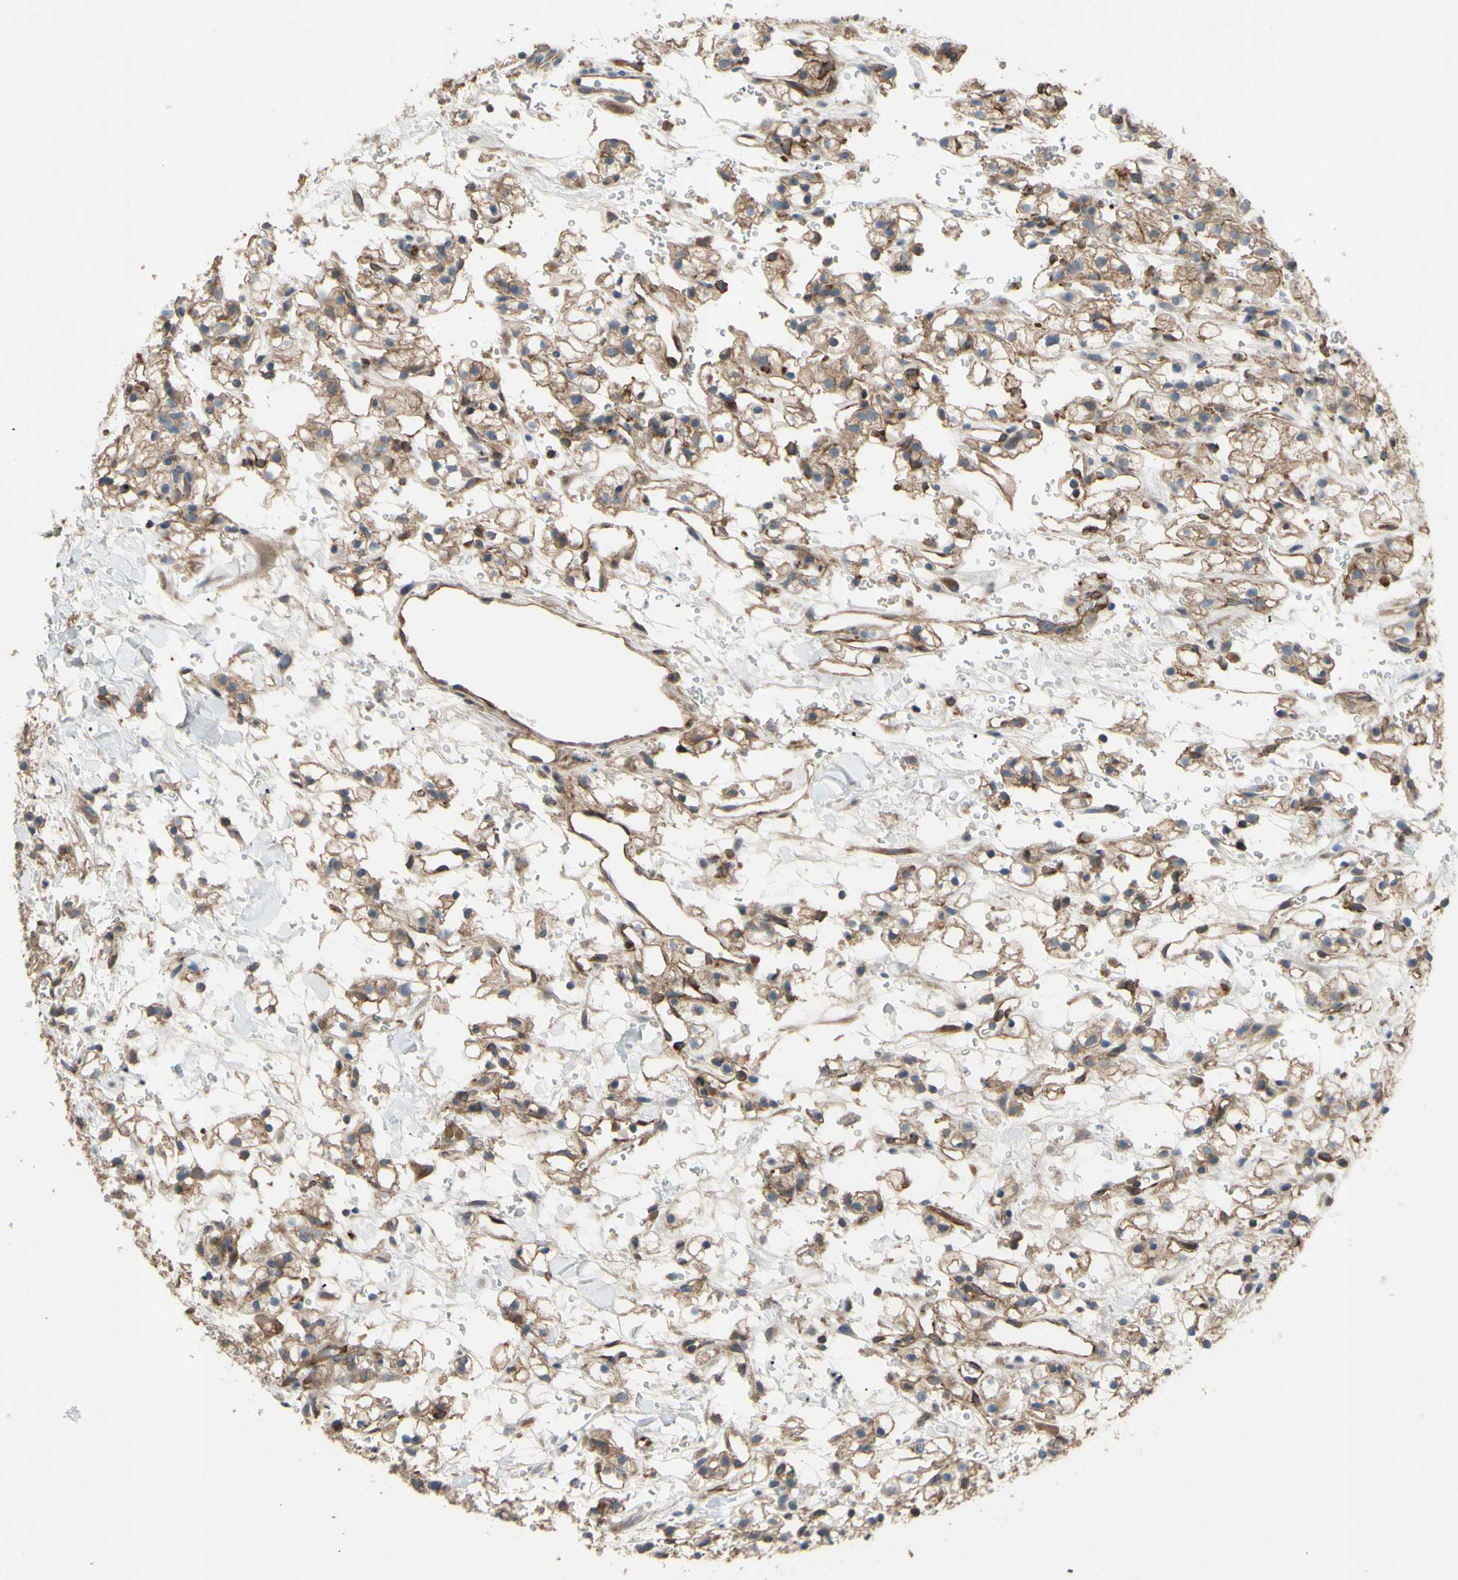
{"staining": {"intensity": "moderate", "quantity": ">75%", "location": "cytoplasmic/membranous"}, "tissue": "renal cancer", "cell_type": "Tumor cells", "image_type": "cancer", "snomed": [{"axis": "morphology", "description": "Adenocarcinoma, NOS"}, {"axis": "topography", "description": "Kidney"}], "caption": "Human renal cancer stained for a protein (brown) displays moderate cytoplasmic/membranous positive positivity in about >75% of tumor cells.", "gene": "SHROOM4", "patient": {"sex": "male", "age": 61}}